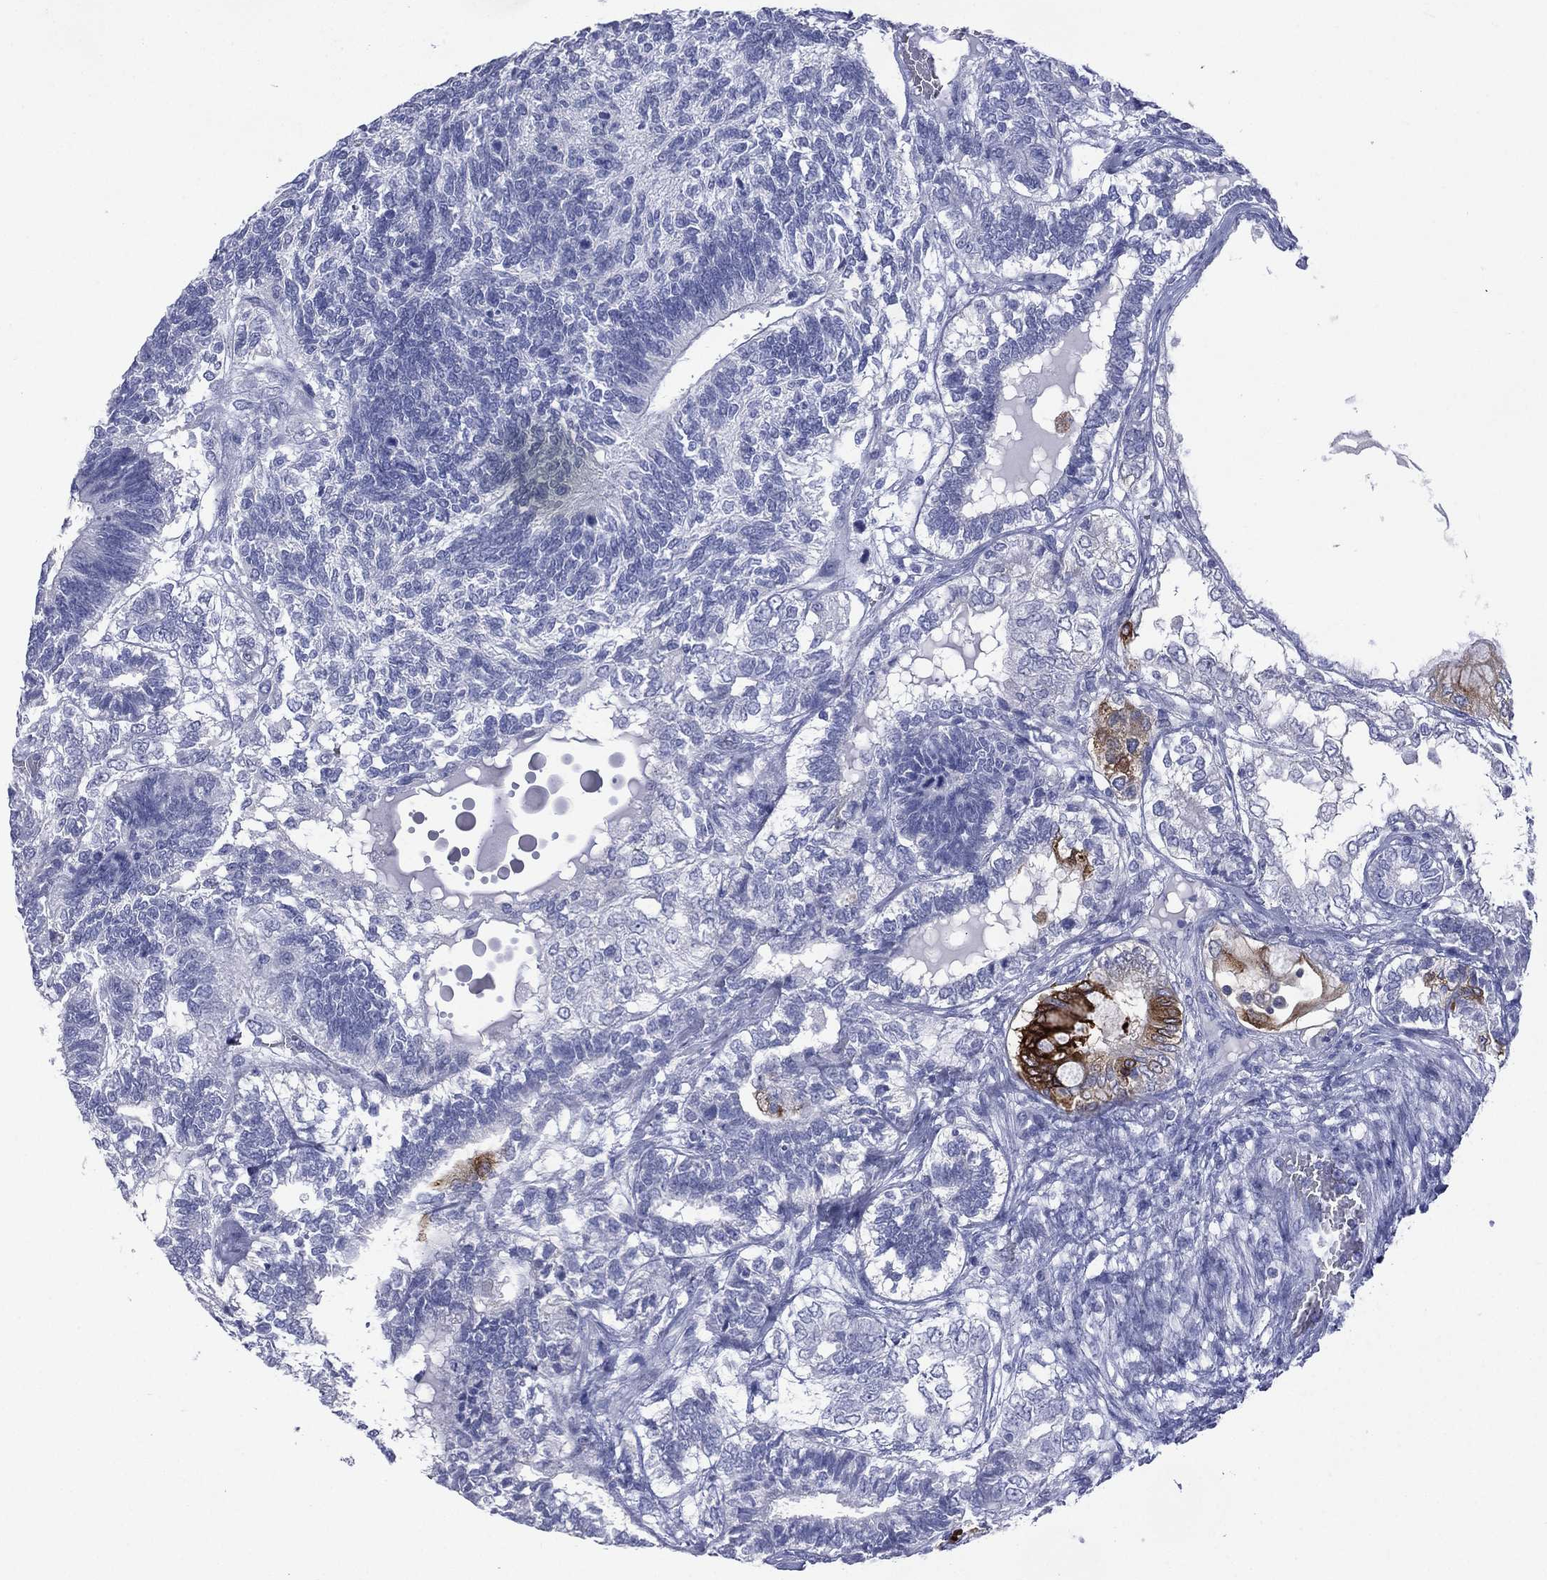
{"staining": {"intensity": "strong", "quantity": "25%-75%", "location": "cytoplasmic/membranous"}, "tissue": "testis cancer", "cell_type": "Tumor cells", "image_type": "cancer", "snomed": [{"axis": "morphology", "description": "Seminoma, NOS"}, {"axis": "morphology", "description": "Carcinoma, Embryonal, NOS"}, {"axis": "topography", "description": "Testis"}], "caption": "Testis cancer tissue shows strong cytoplasmic/membranous expression in approximately 25%-75% of tumor cells", "gene": "CES2", "patient": {"sex": "male", "age": 41}}